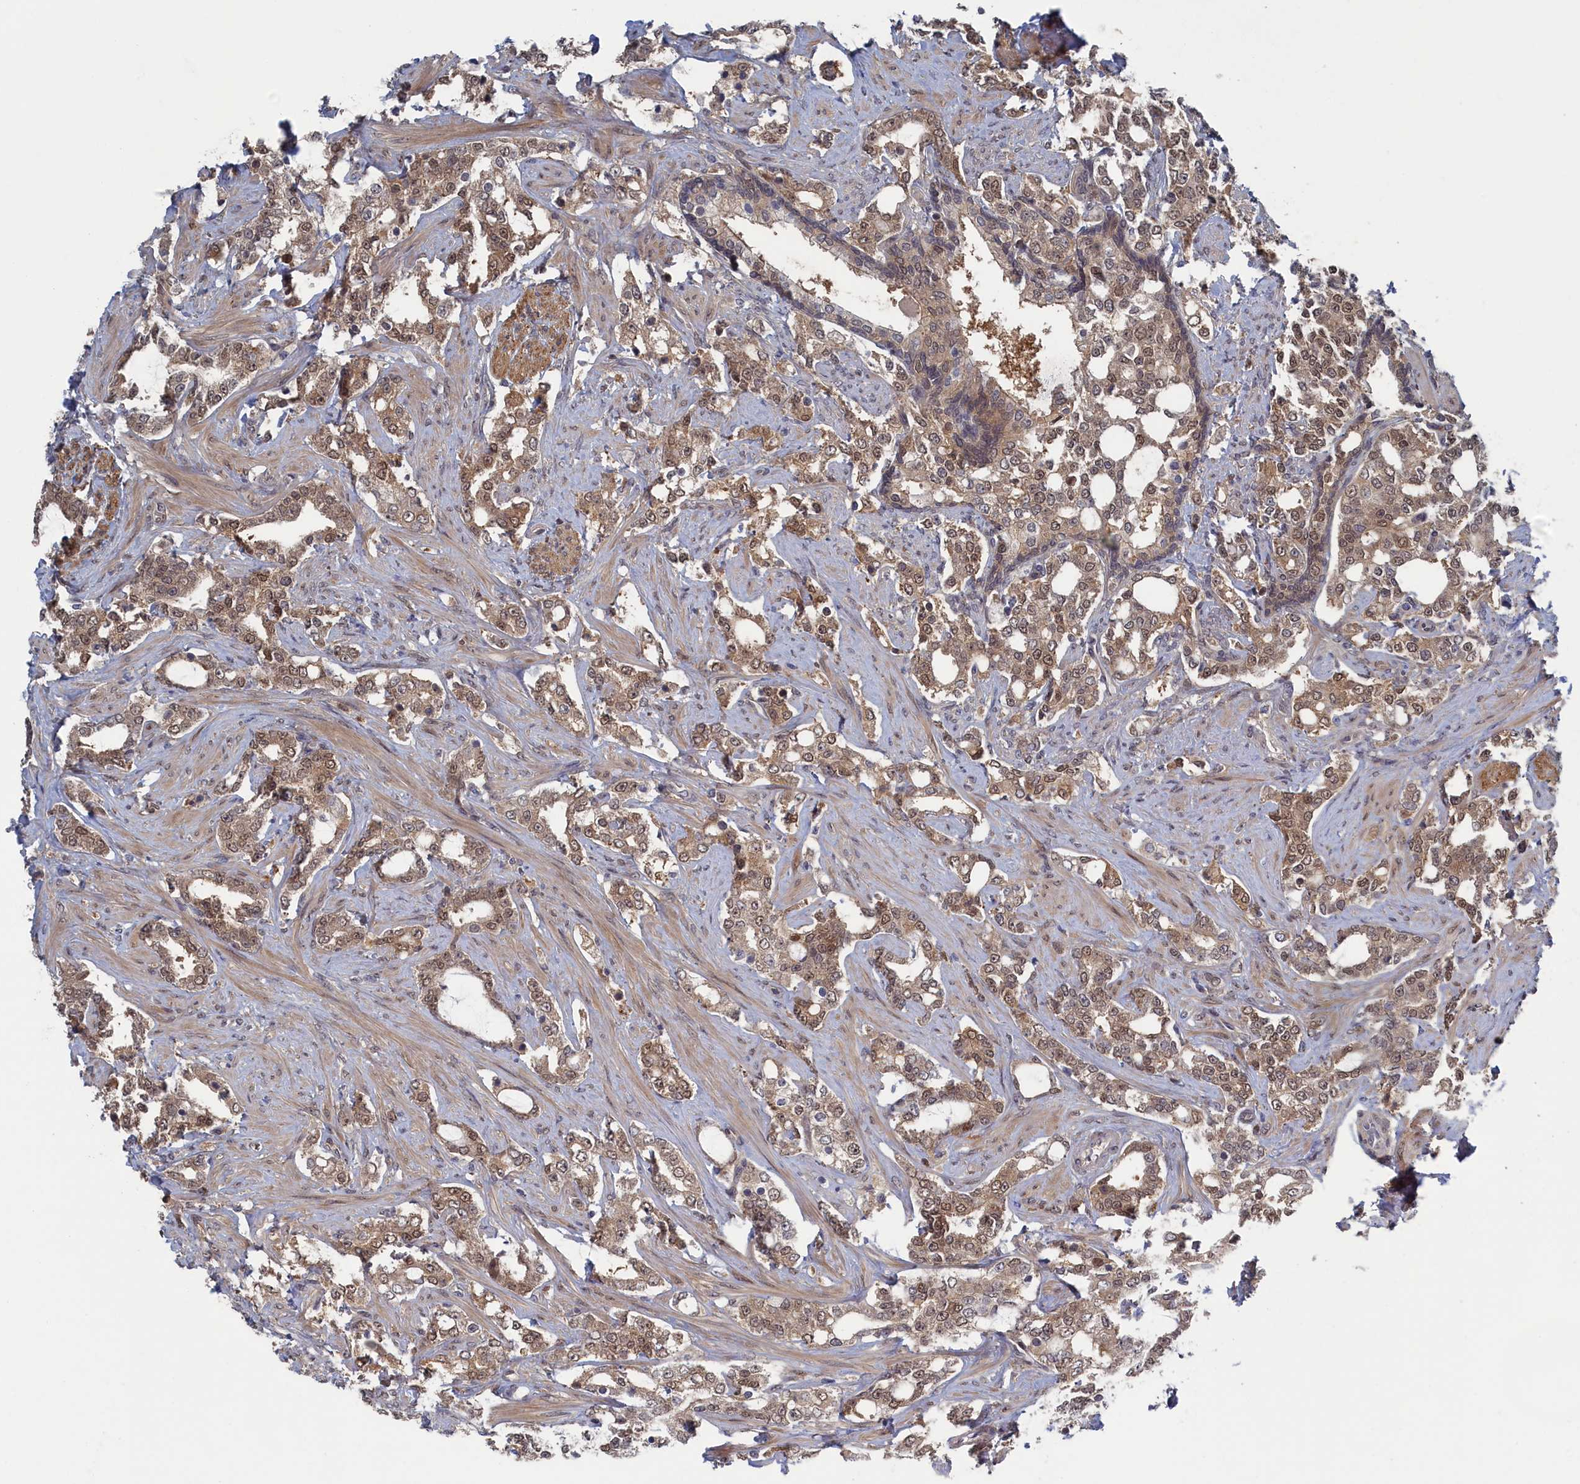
{"staining": {"intensity": "moderate", "quantity": ">75%", "location": "cytoplasmic/membranous,nuclear"}, "tissue": "prostate cancer", "cell_type": "Tumor cells", "image_type": "cancer", "snomed": [{"axis": "morphology", "description": "Adenocarcinoma, High grade"}, {"axis": "topography", "description": "Prostate"}], "caption": "The immunohistochemical stain labels moderate cytoplasmic/membranous and nuclear positivity in tumor cells of prostate cancer tissue. (brown staining indicates protein expression, while blue staining denotes nuclei).", "gene": "IRGQ", "patient": {"sex": "male", "age": 64}}